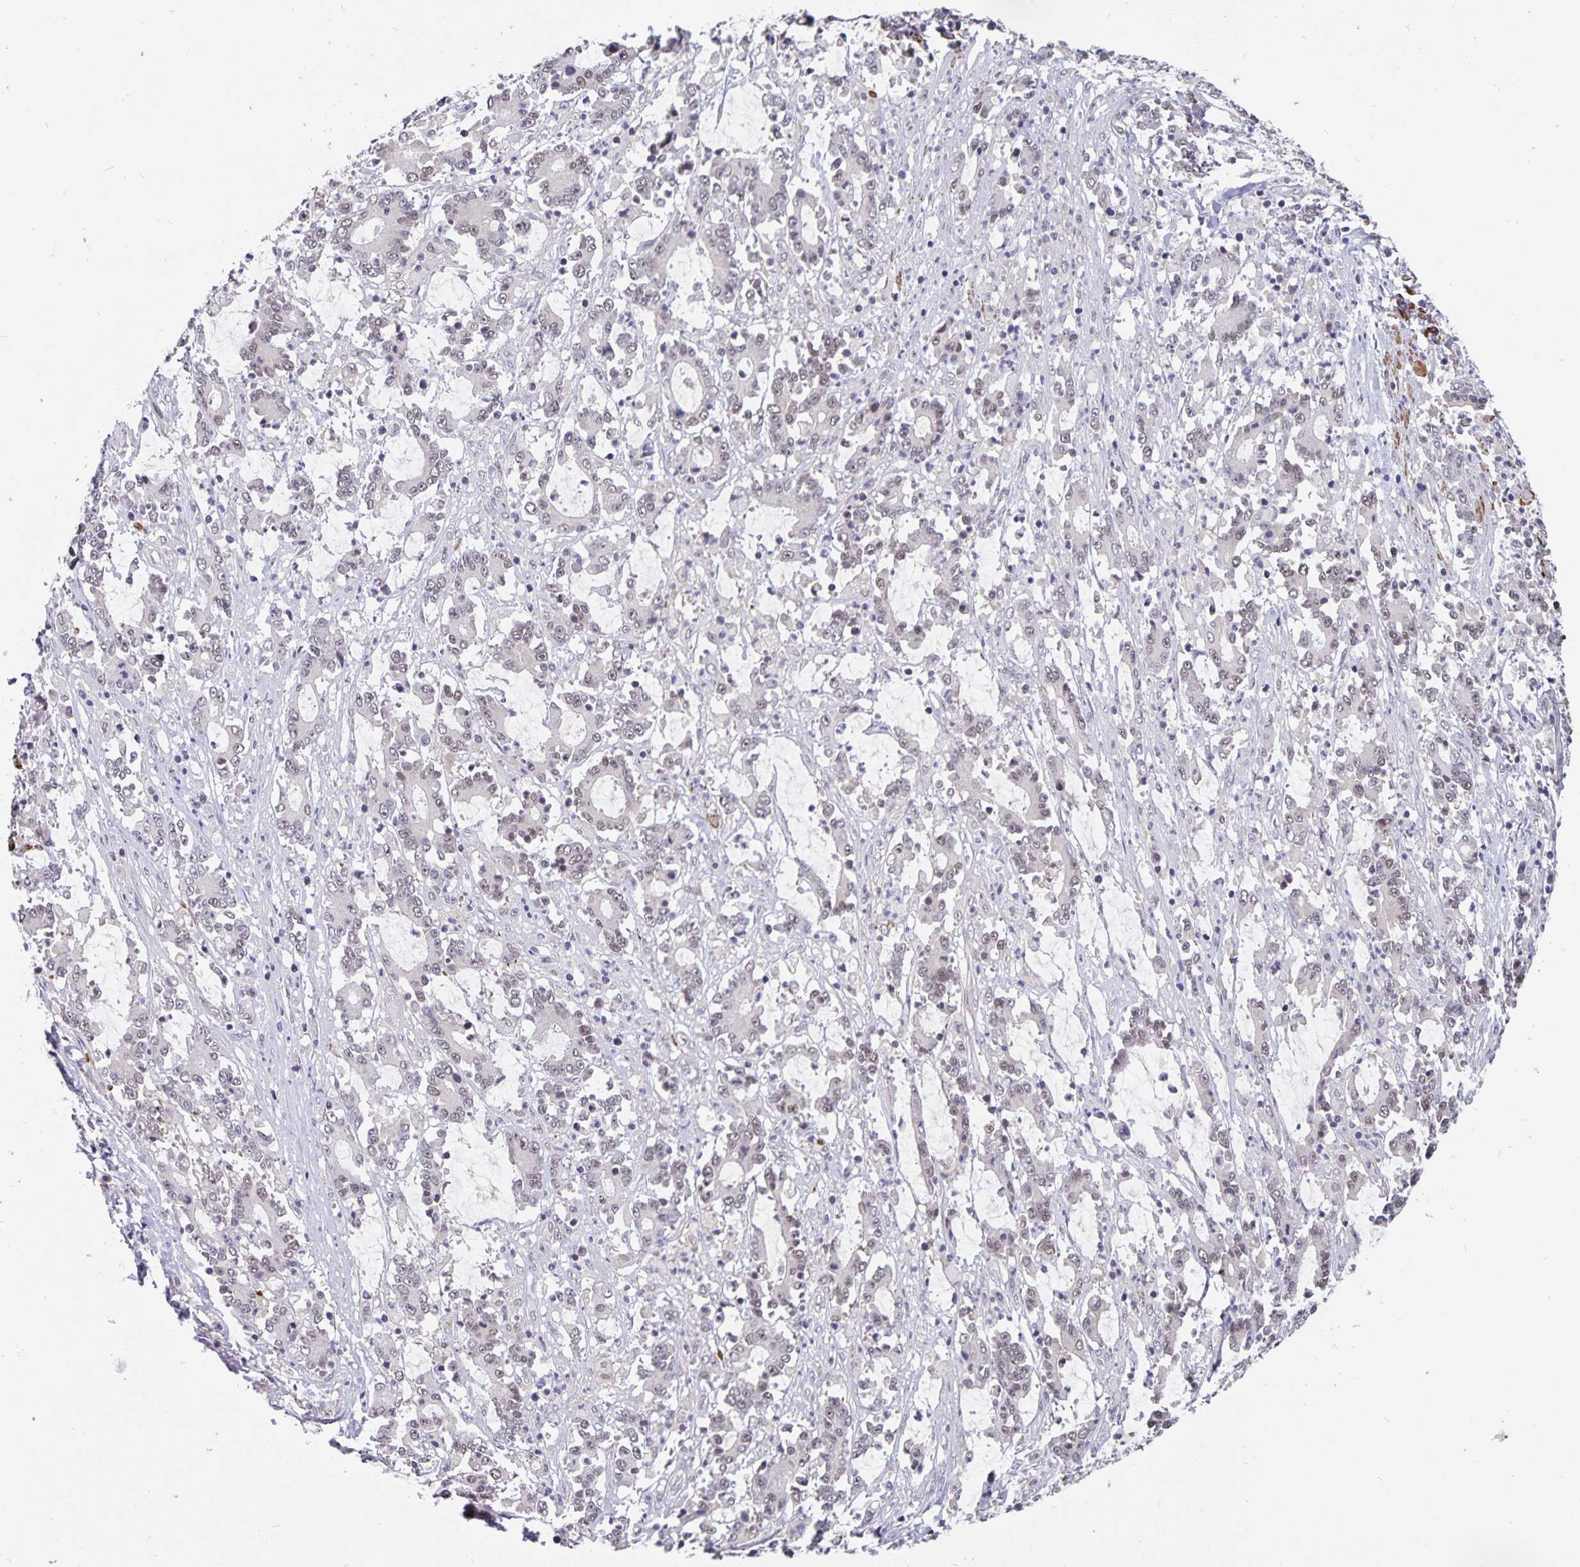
{"staining": {"intensity": "weak", "quantity": "<25%", "location": "nuclear"}, "tissue": "stomach cancer", "cell_type": "Tumor cells", "image_type": "cancer", "snomed": [{"axis": "morphology", "description": "Adenocarcinoma, NOS"}, {"axis": "topography", "description": "Stomach, upper"}], "caption": "Photomicrograph shows no significant protein expression in tumor cells of stomach cancer. (Immunohistochemistry (ihc), brightfield microscopy, high magnification).", "gene": "BAG6", "patient": {"sex": "male", "age": 68}}